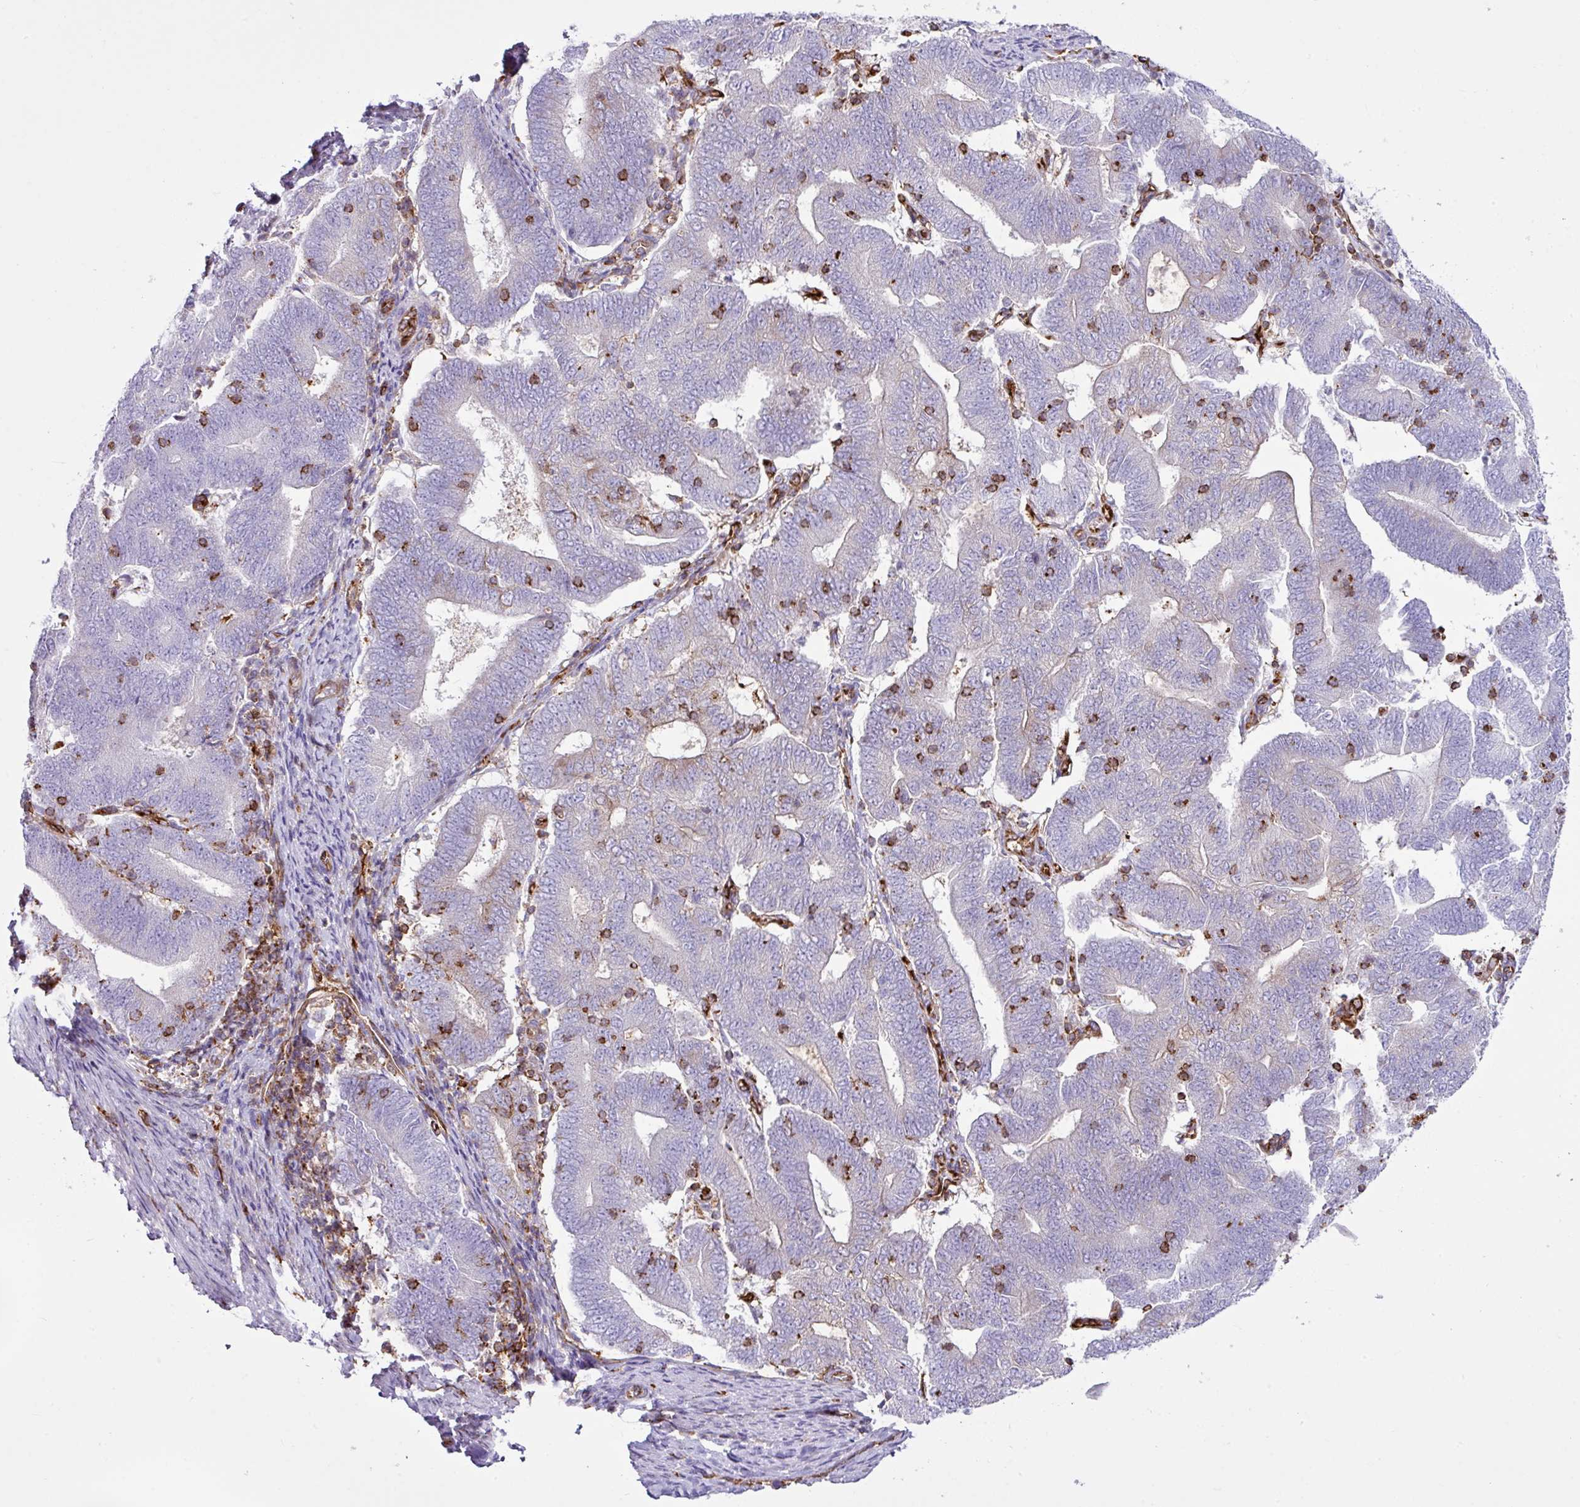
{"staining": {"intensity": "negative", "quantity": "none", "location": "none"}, "tissue": "endometrial cancer", "cell_type": "Tumor cells", "image_type": "cancer", "snomed": [{"axis": "morphology", "description": "Adenocarcinoma, NOS"}, {"axis": "topography", "description": "Endometrium"}], "caption": "Tumor cells are negative for brown protein staining in endometrial cancer.", "gene": "EME2", "patient": {"sex": "female", "age": 70}}